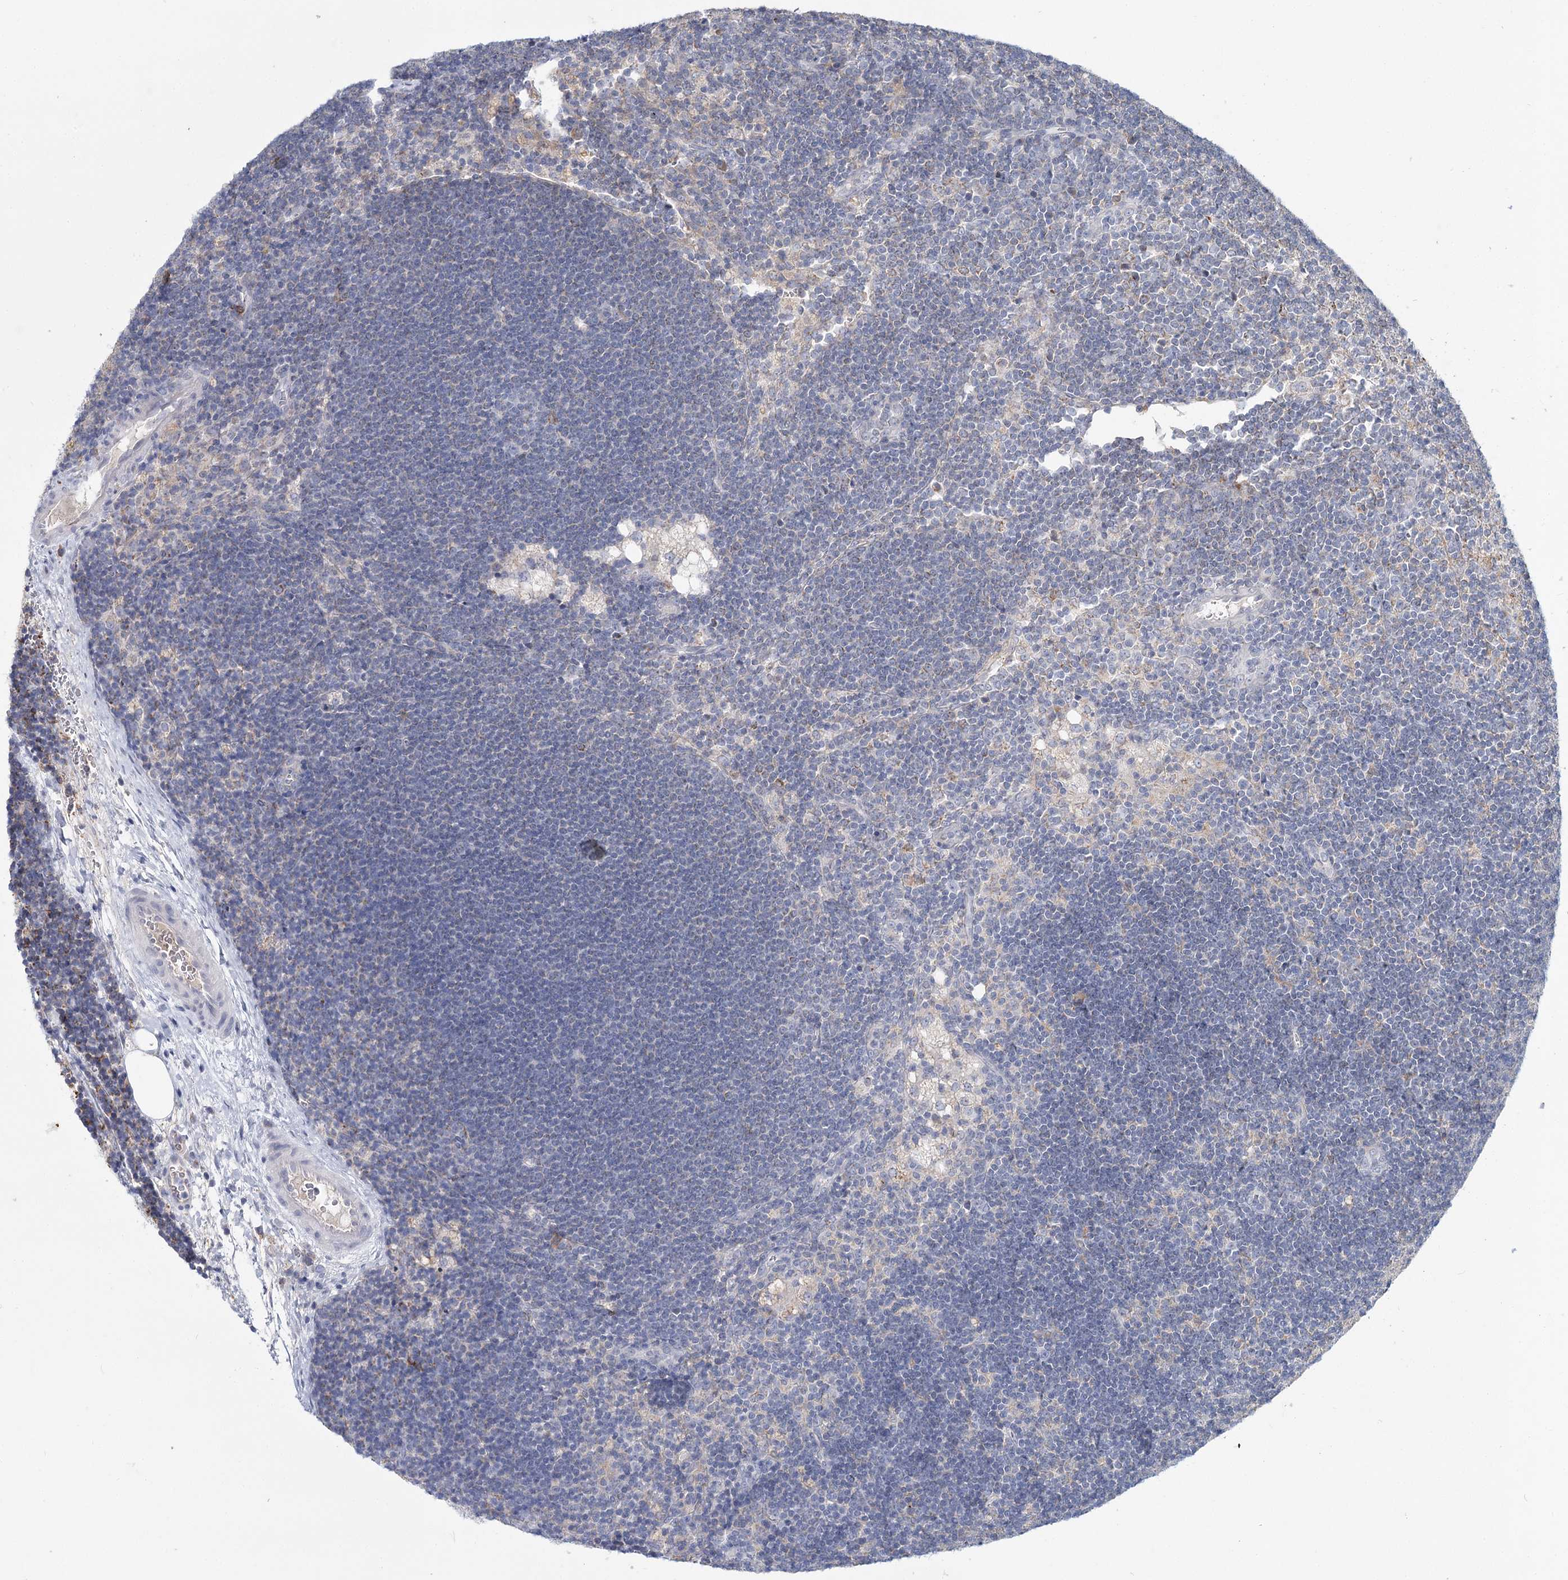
{"staining": {"intensity": "negative", "quantity": "none", "location": "none"}, "tissue": "lymph node", "cell_type": "Germinal center cells", "image_type": "normal", "snomed": [{"axis": "morphology", "description": "Normal tissue, NOS"}, {"axis": "topography", "description": "Lymph node"}], "caption": "Lymph node stained for a protein using IHC exhibits no positivity germinal center cells.", "gene": "ARHGAP44", "patient": {"sex": "male", "age": 24}}